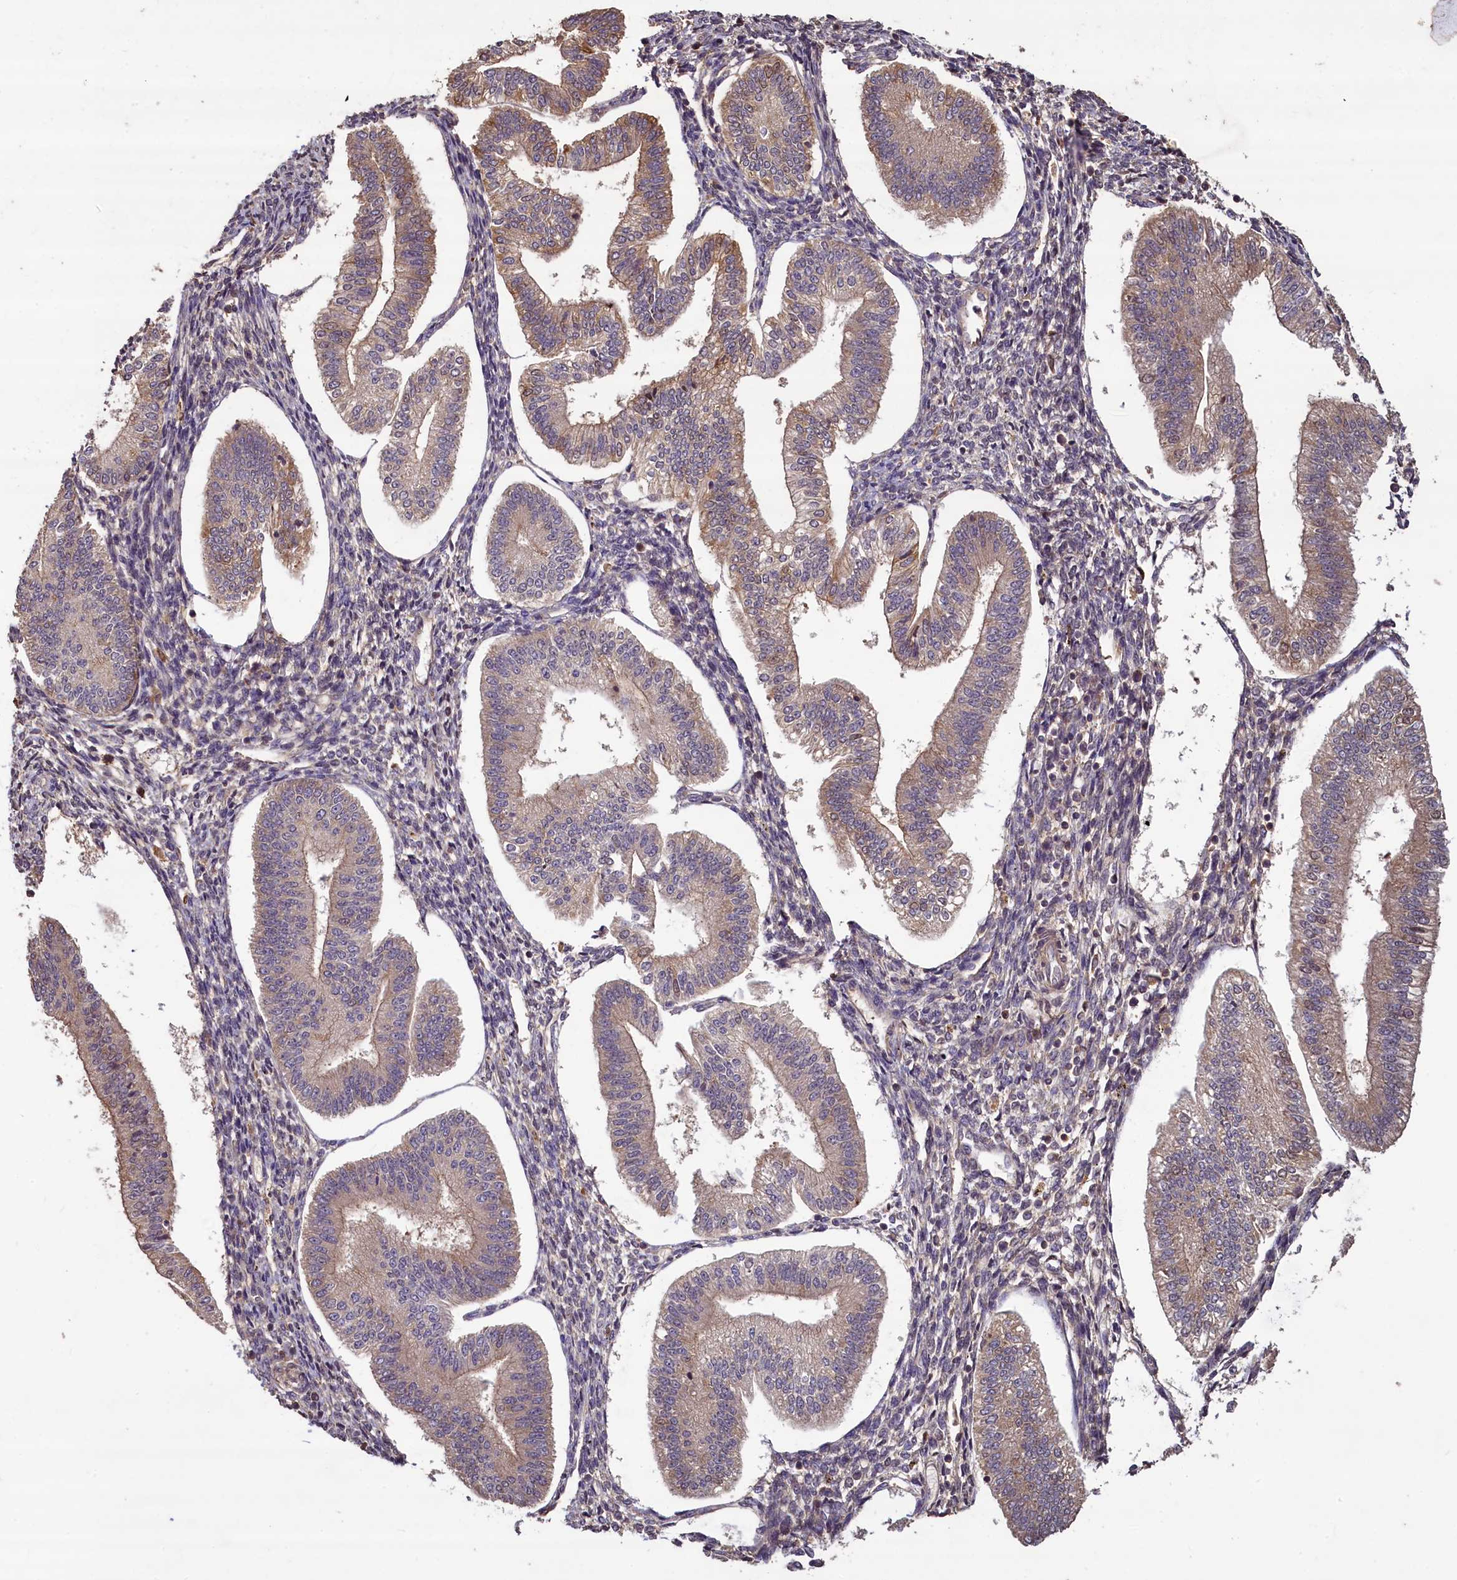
{"staining": {"intensity": "moderate", "quantity": "25%-75%", "location": "cytoplasmic/membranous"}, "tissue": "endometrium", "cell_type": "Cells in endometrial stroma", "image_type": "normal", "snomed": [{"axis": "morphology", "description": "Normal tissue, NOS"}, {"axis": "topography", "description": "Endometrium"}], "caption": "Brown immunohistochemical staining in benign endometrium demonstrates moderate cytoplasmic/membranous positivity in approximately 25%-75% of cells in endometrial stroma.", "gene": "NUDT6", "patient": {"sex": "female", "age": 34}}